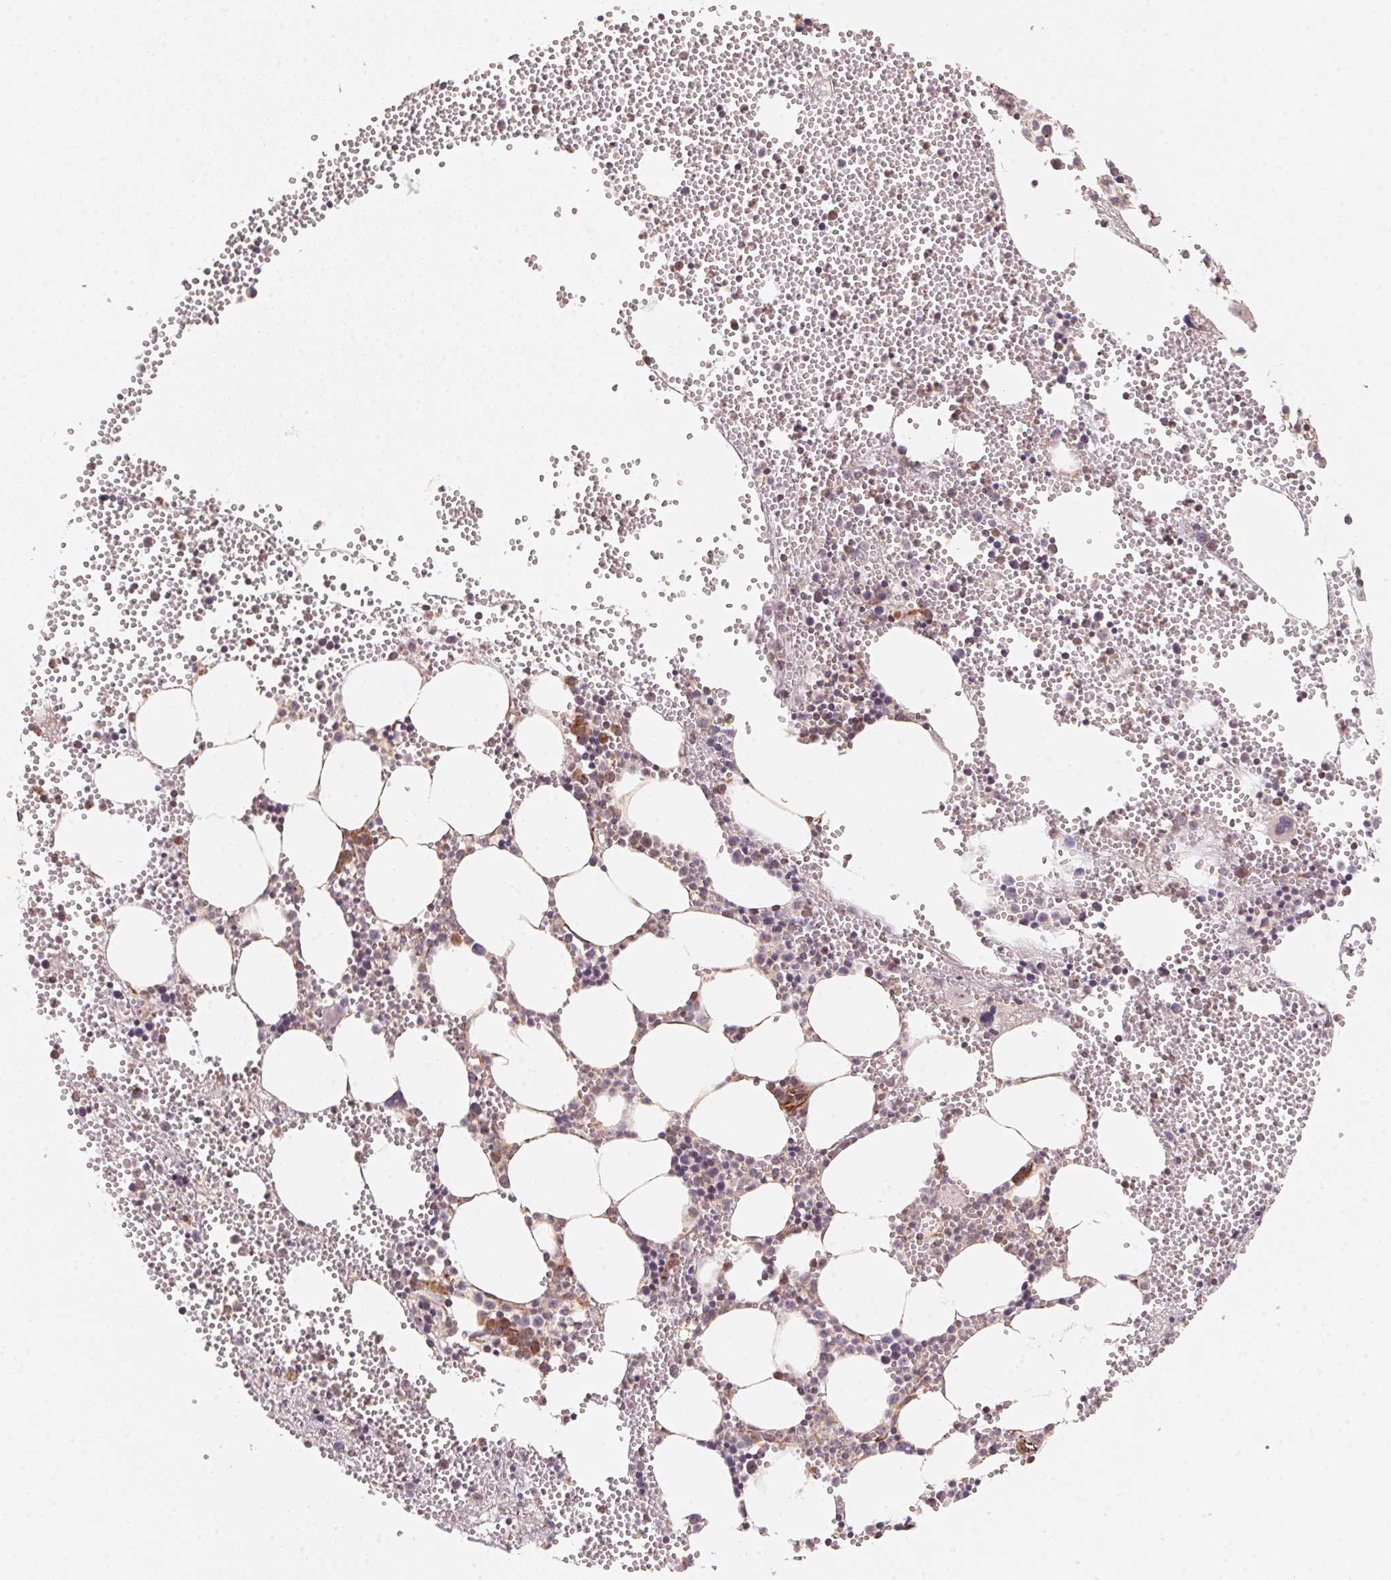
{"staining": {"intensity": "moderate", "quantity": "<25%", "location": "cytoplasmic/membranous"}, "tissue": "bone marrow", "cell_type": "Hematopoietic cells", "image_type": "normal", "snomed": [{"axis": "morphology", "description": "Normal tissue, NOS"}, {"axis": "topography", "description": "Bone marrow"}], "caption": "This micrograph demonstrates immunohistochemistry staining of benign human bone marrow, with low moderate cytoplasmic/membranous positivity in about <25% of hematopoietic cells.", "gene": "TSPAN12", "patient": {"sex": "male", "age": 89}}